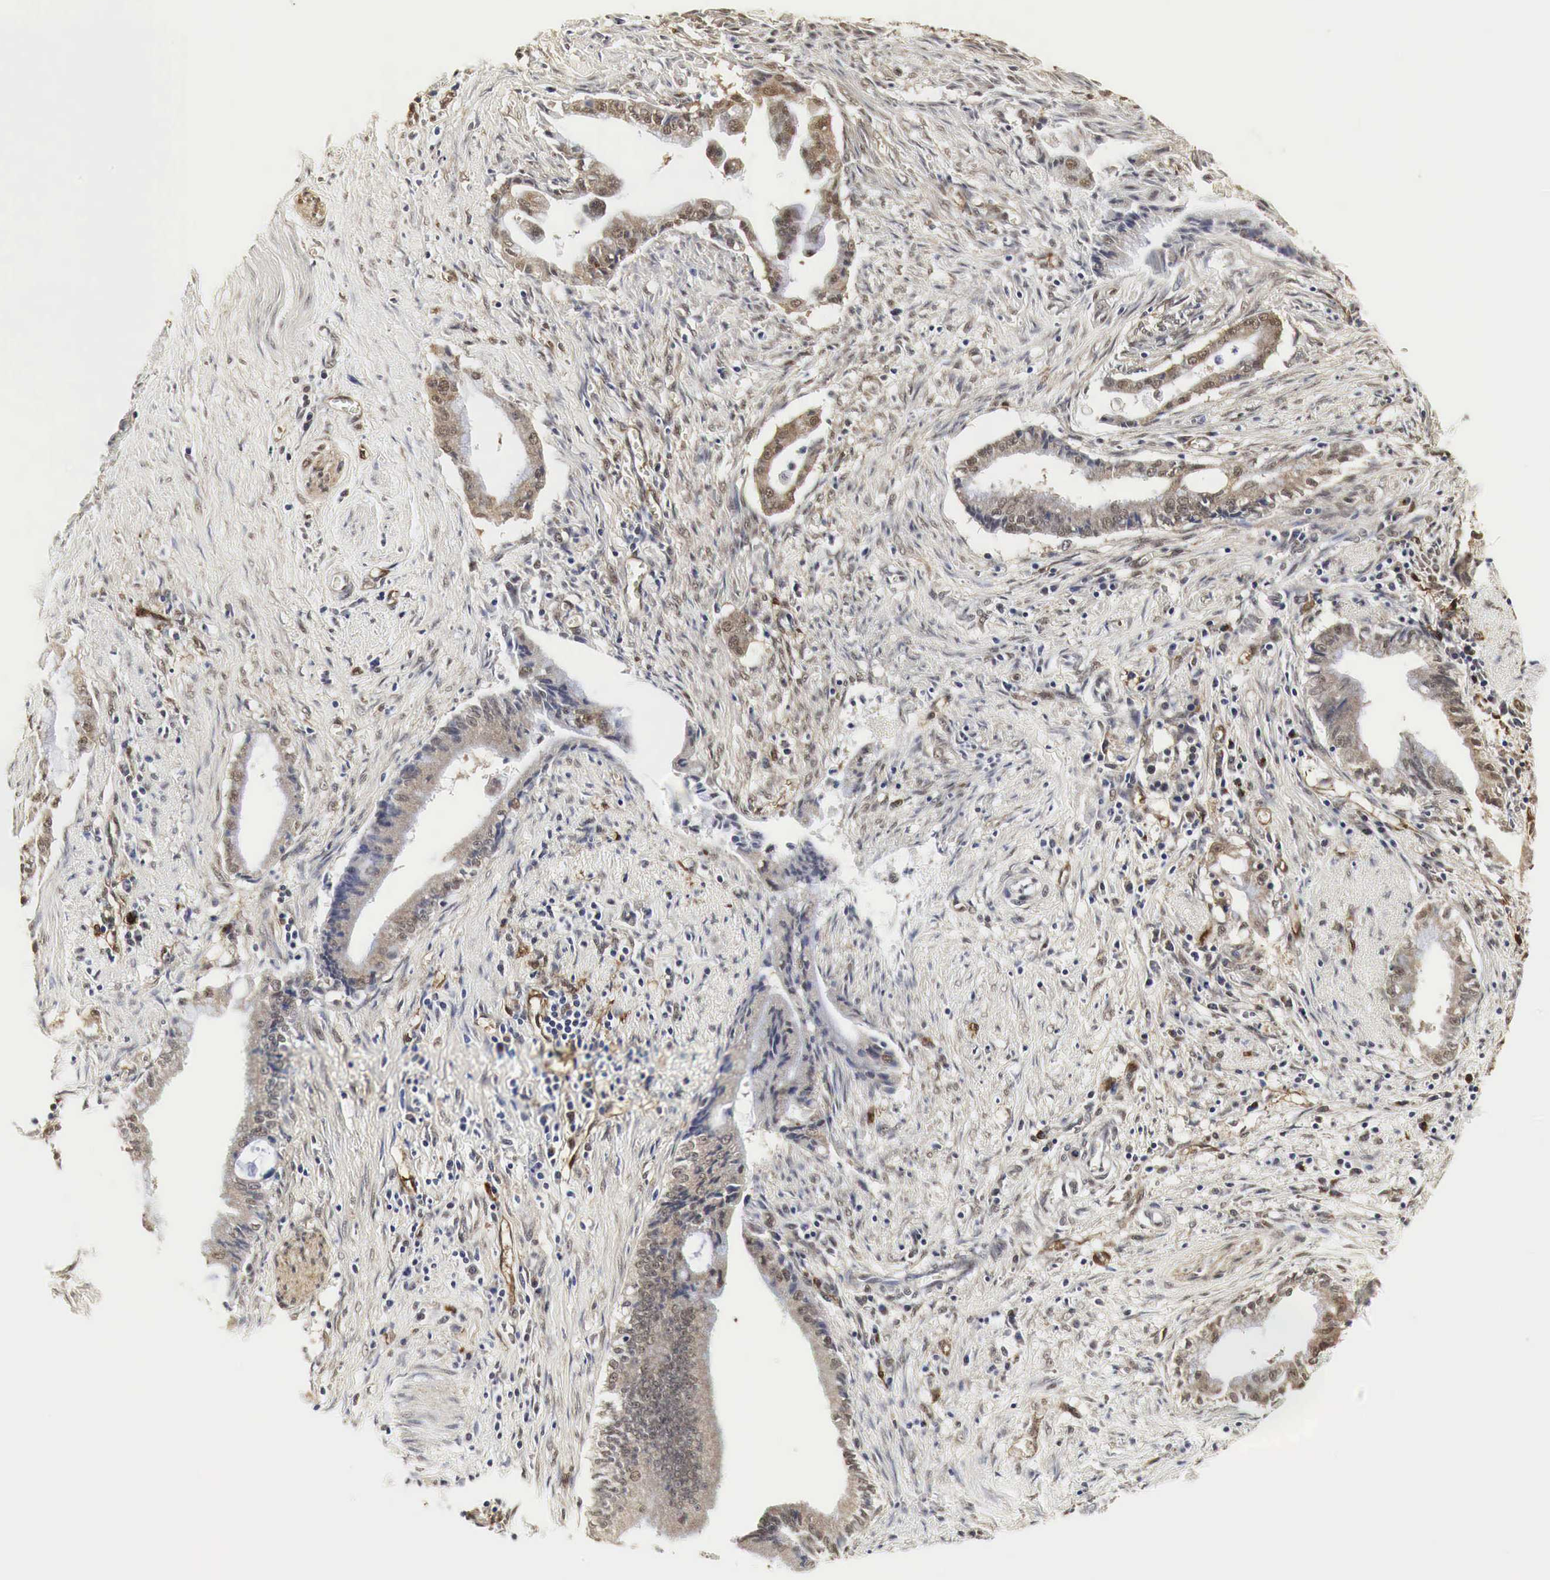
{"staining": {"intensity": "weak", "quantity": "25%-75%", "location": "cytoplasmic/membranous"}, "tissue": "pancreatic cancer", "cell_type": "Tumor cells", "image_type": "cancer", "snomed": [{"axis": "morphology", "description": "Adenocarcinoma, NOS"}, {"axis": "topography", "description": "Pancreas"}], "caption": "Tumor cells display weak cytoplasmic/membranous positivity in about 25%-75% of cells in pancreatic cancer.", "gene": "SPIN1", "patient": {"sex": "male", "age": 59}}